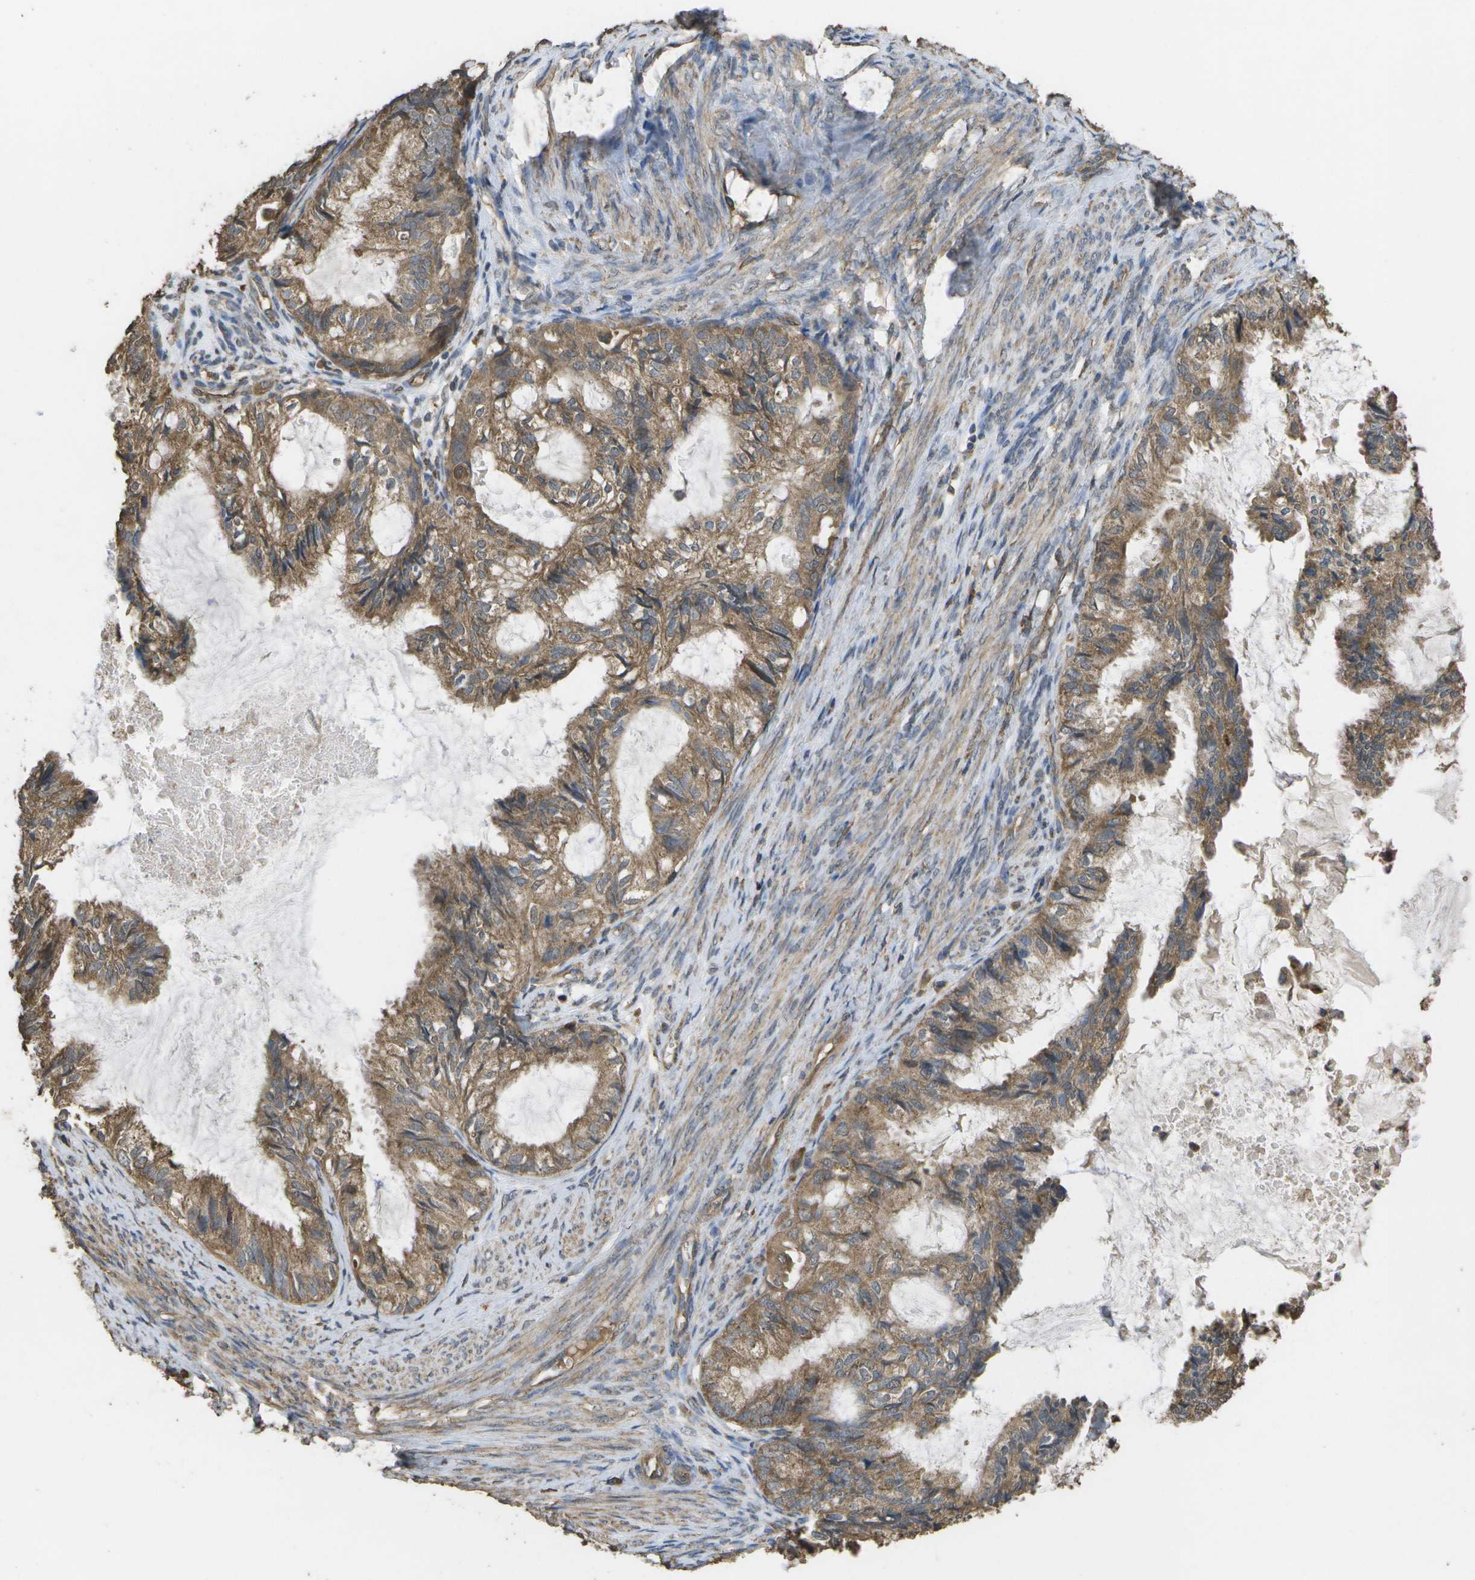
{"staining": {"intensity": "moderate", "quantity": ">75%", "location": "cytoplasmic/membranous"}, "tissue": "cervical cancer", "cell_type": "Tumor cells", "image_type": "cancer", "snomed": [{"axis": "morphology", "description": "Normal tissue, NOS"}, {"axis": "morphology", "description": "Adenocarcinoma, NOS"}, {"axis": "topography", "description": "Cervix"}, {"axis": "topography", "description": "Endometrium"}], "caption": "Brown immunohistochemical staining in human cervical cancer (adenocarcinoma) displays moderate cytoplasmic/membranous staining in approximately >75% of tumor cells. The staining is performed using DAB brown chromogen to label protein expression. The nuclei are counter-stained blue using hematoxylin.", "gene": "SACS", "patient": {"sex": "female", "age": 86}}